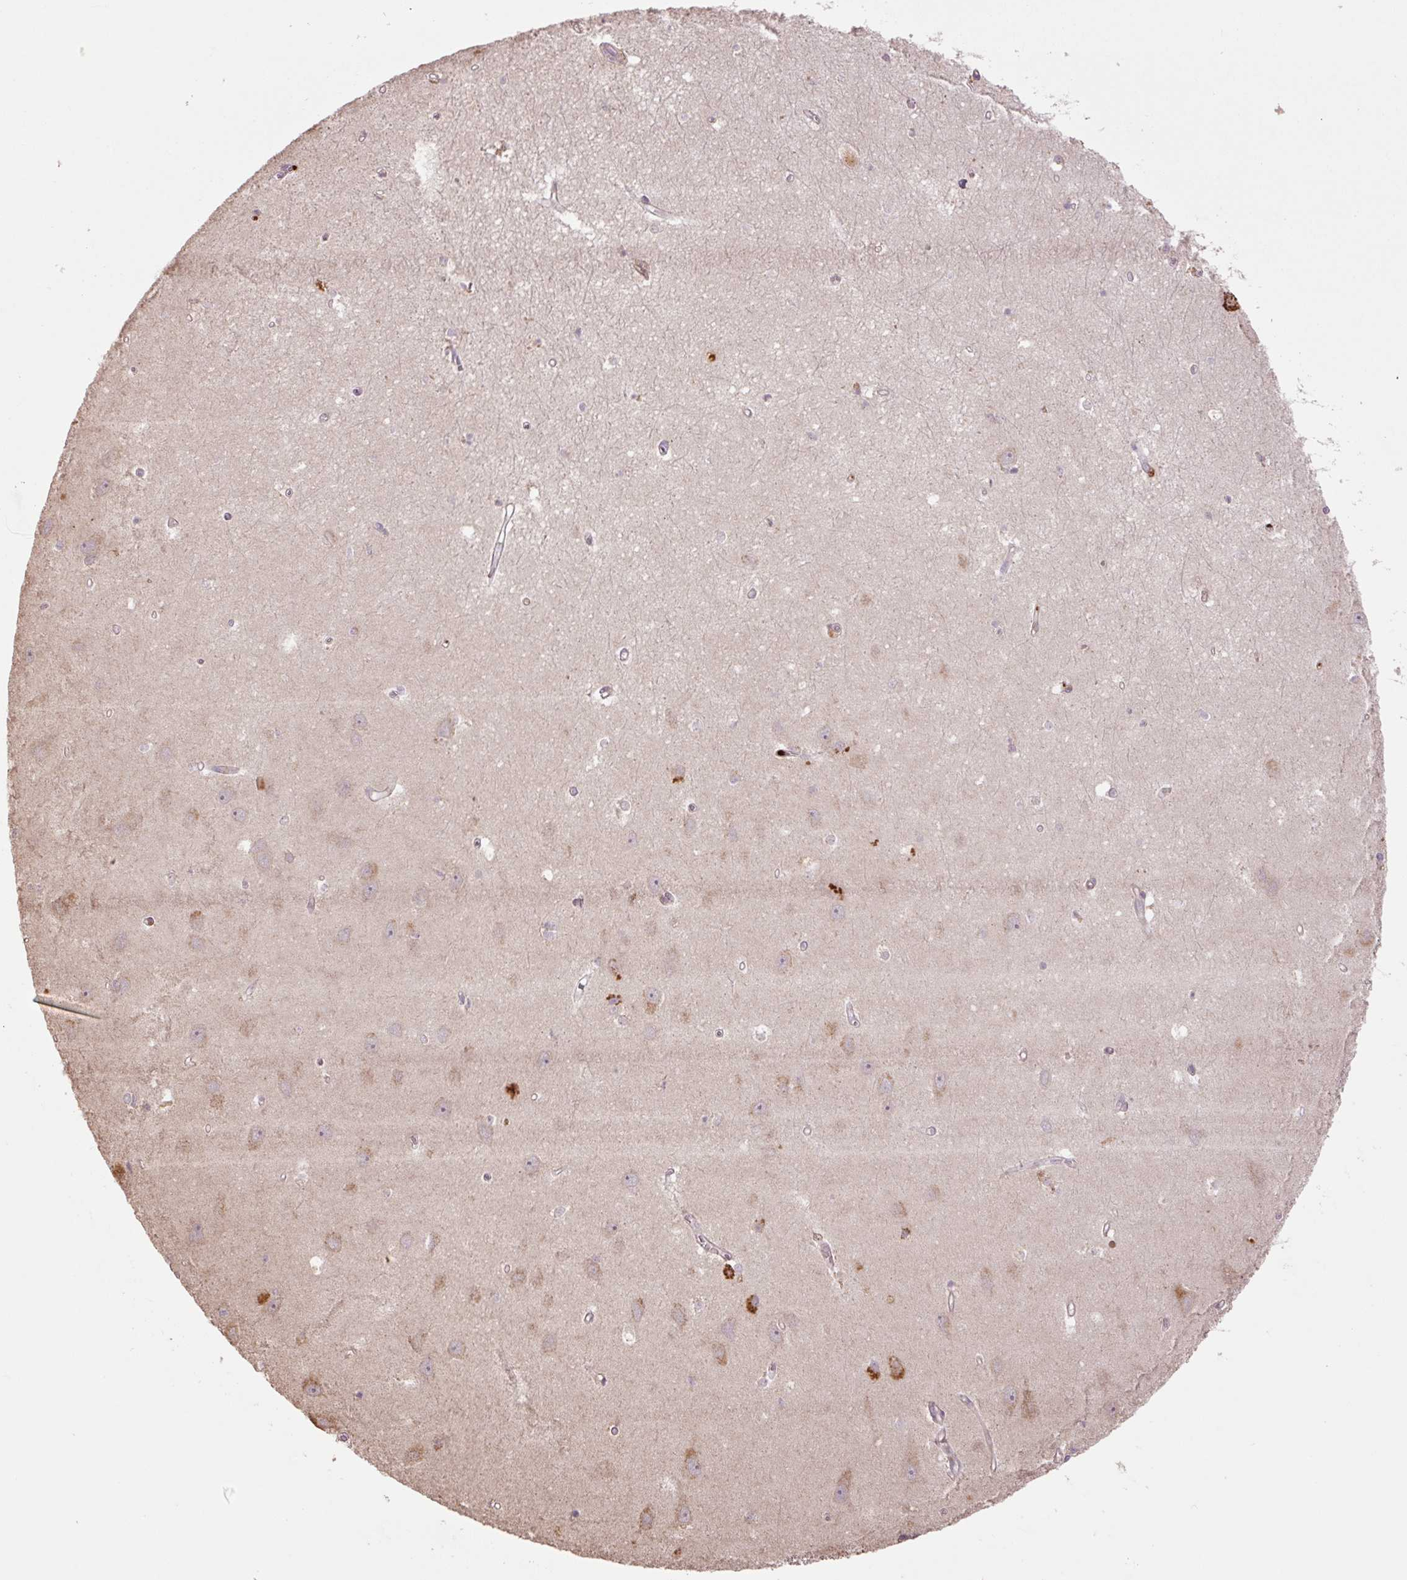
{"staining": {"intensity": "negative", "quantity": "none", "location": "none"}, "tissue": "hippocampus", "cell_type": "Glial cells", "image_type": "normal", "snomed": [{"axis": "morphology", "description": "Normal tissue, NOS"}, {"axis": "topography", "description": "Hippocampus"}], "caption": "Photomicrograph shows no significant protein expression in glial cells of unremarkable hippocampus. Nuclei are stained in blue.", "gene": "TMEM160", "patient": {"sex": "female", "age": 64}}